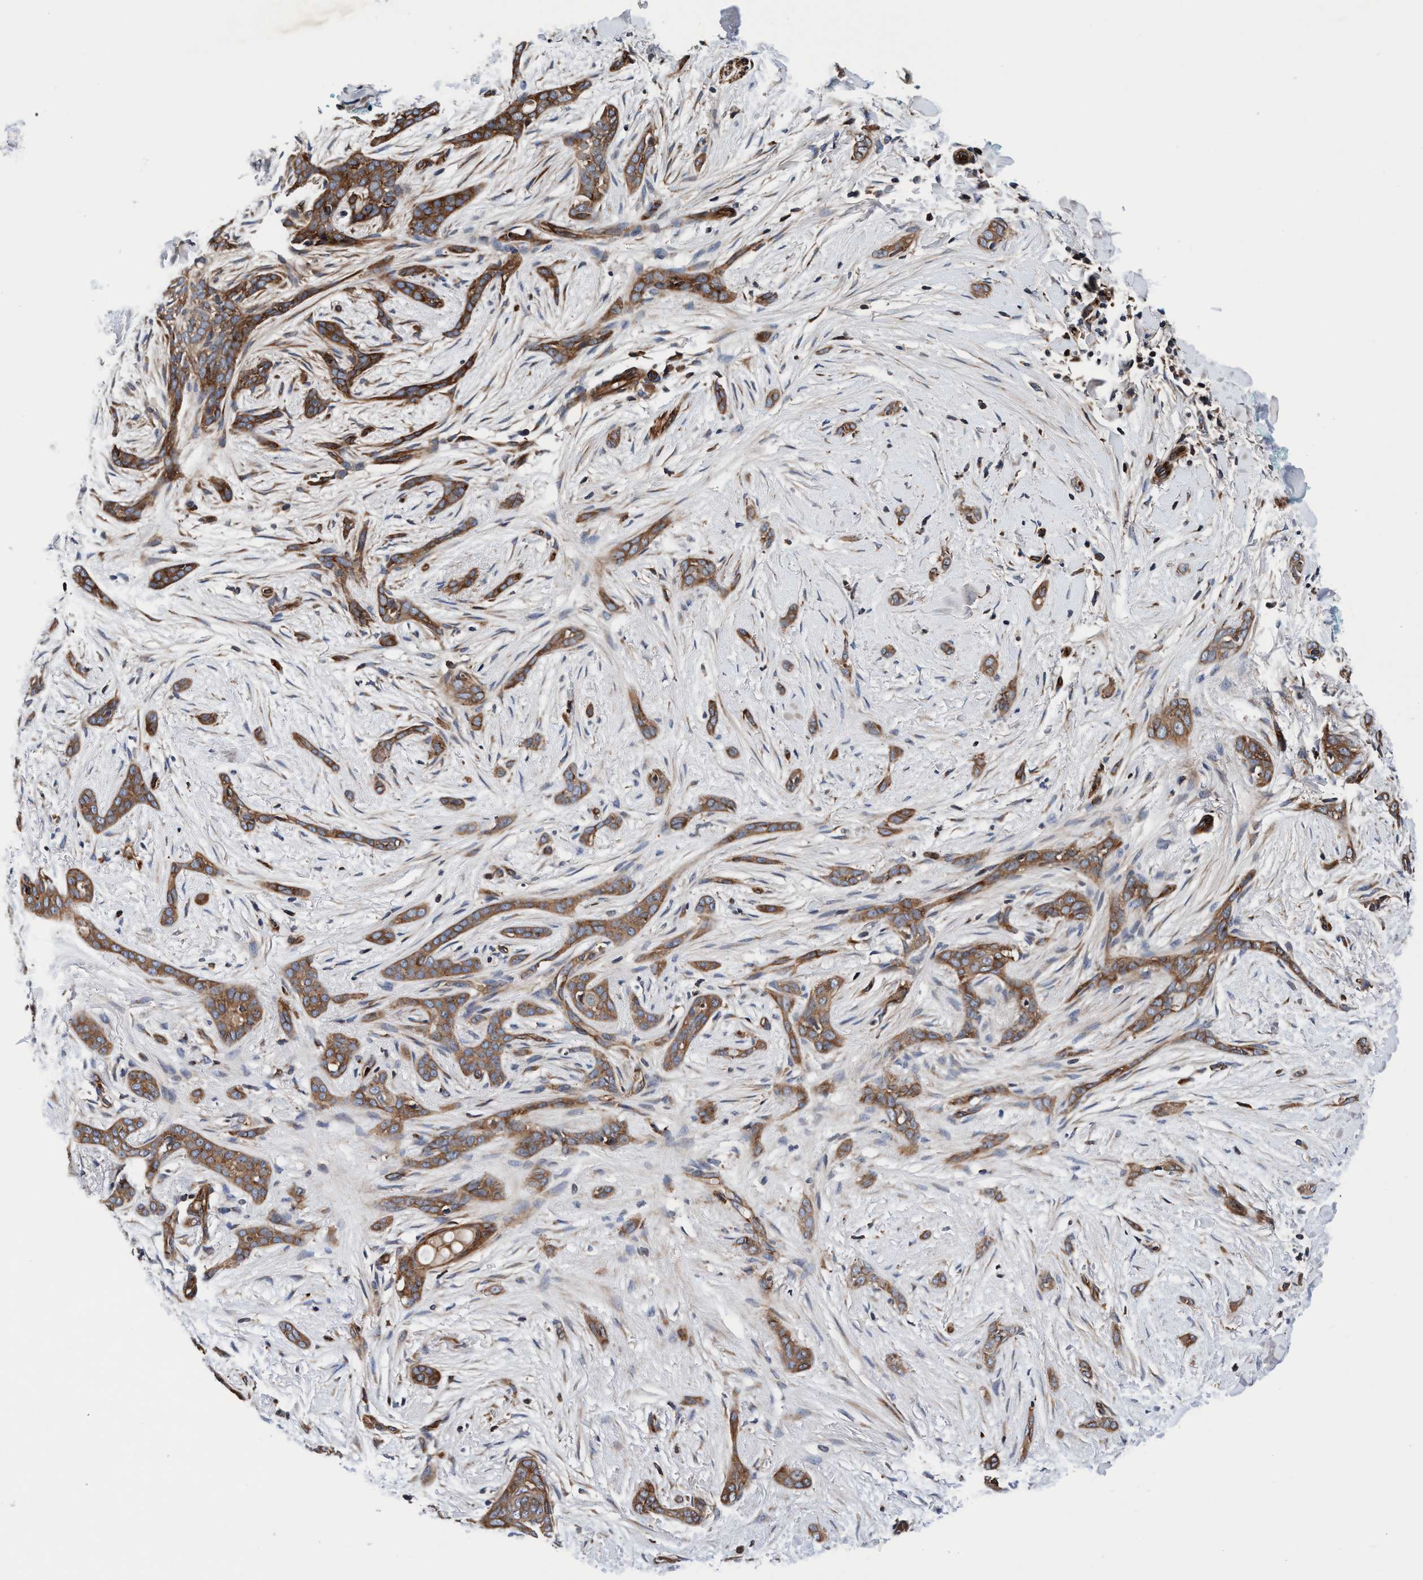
{"staining": {"intensity": "strong", "quantity": ">75%", "location": "cytoplasmic/membranous"}, "tissue": "skin cancer", "cell_type": "Tumor cells", "image_type": "cancer", "snomed": [{"axis": "morphology", "description": "Basal cell carcinoma"}, {"axis": "morphology", "description": "Adnexal tumor, benign"}, {"axis": "topography", "description": "Skin"}], "caption": "High-magnification brightfield microscopy of benign adnexal tumor (skin) stained with DAB (3,3'-diaminobenzidine) (brown) and counterstained with hematoxylin (blue). tumor cells exhibit strong cytoplasmic/membranous positivity is identified in about>75% of cells.", "gene": "MCM3AP", "patient": {"sex": "female", "age": 42}}